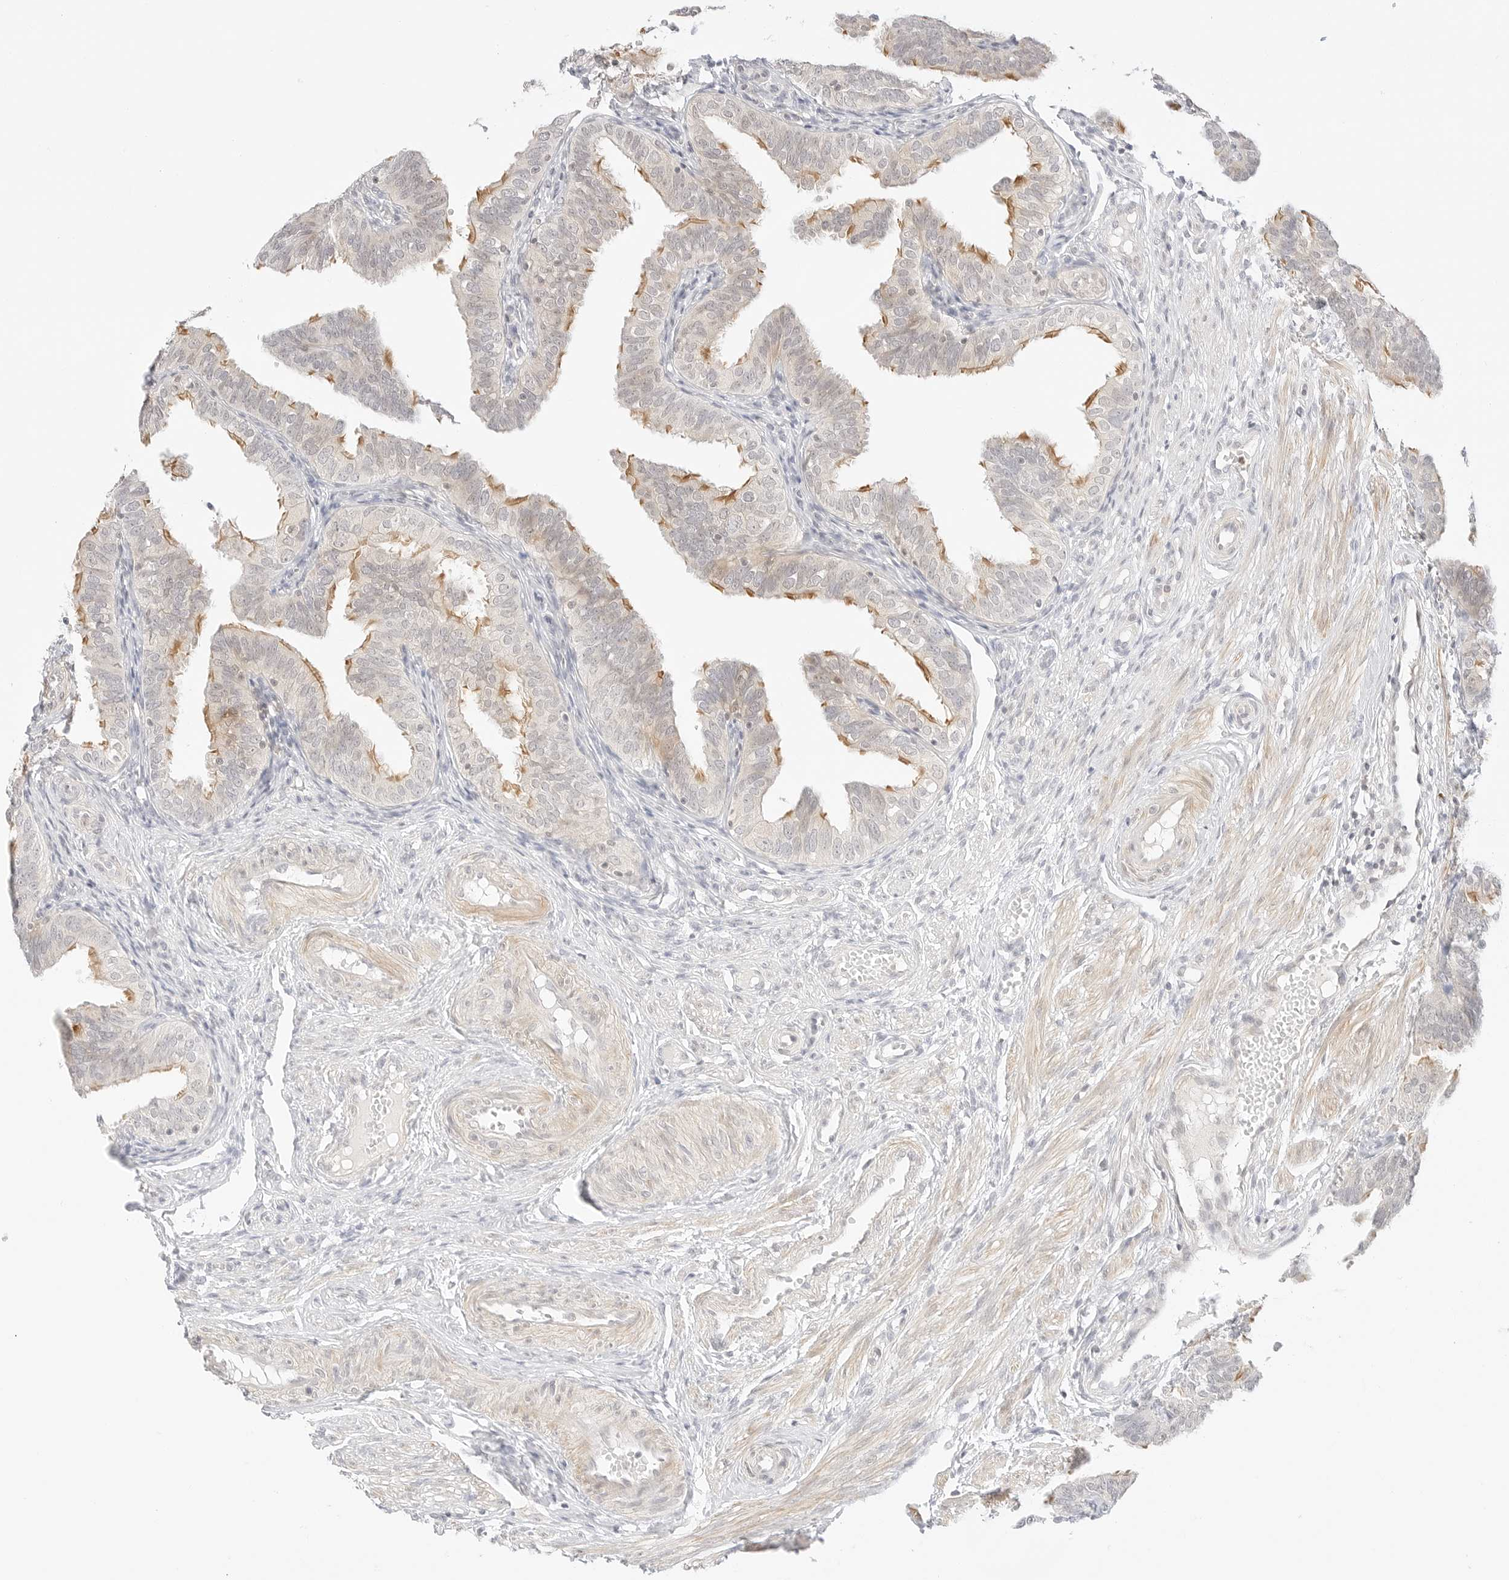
{"staining": {"intensity": "moderate", "quantity": "25%-75%", "location": "cytoplasmic/membranous"}, "tissue": "fallopian tube", "cell_type": "Glandular cells", "image_type": "normal", "snomed": [{"axis": "morphology", "description": "Normal tissue, NOS"}, {"axis": "topography", "description": "Fallopian tube"}], "caption": "The histopathology image reveals staining of normal fallopian tube, revealing moderate cytoplasmic/membranous protein positivity (brown color) within glandular cells. (Brightfield microscopy of DAB IHC at high magnification).", "gene": "GNAS", "patient": {"sex": "female", "age": 35}}